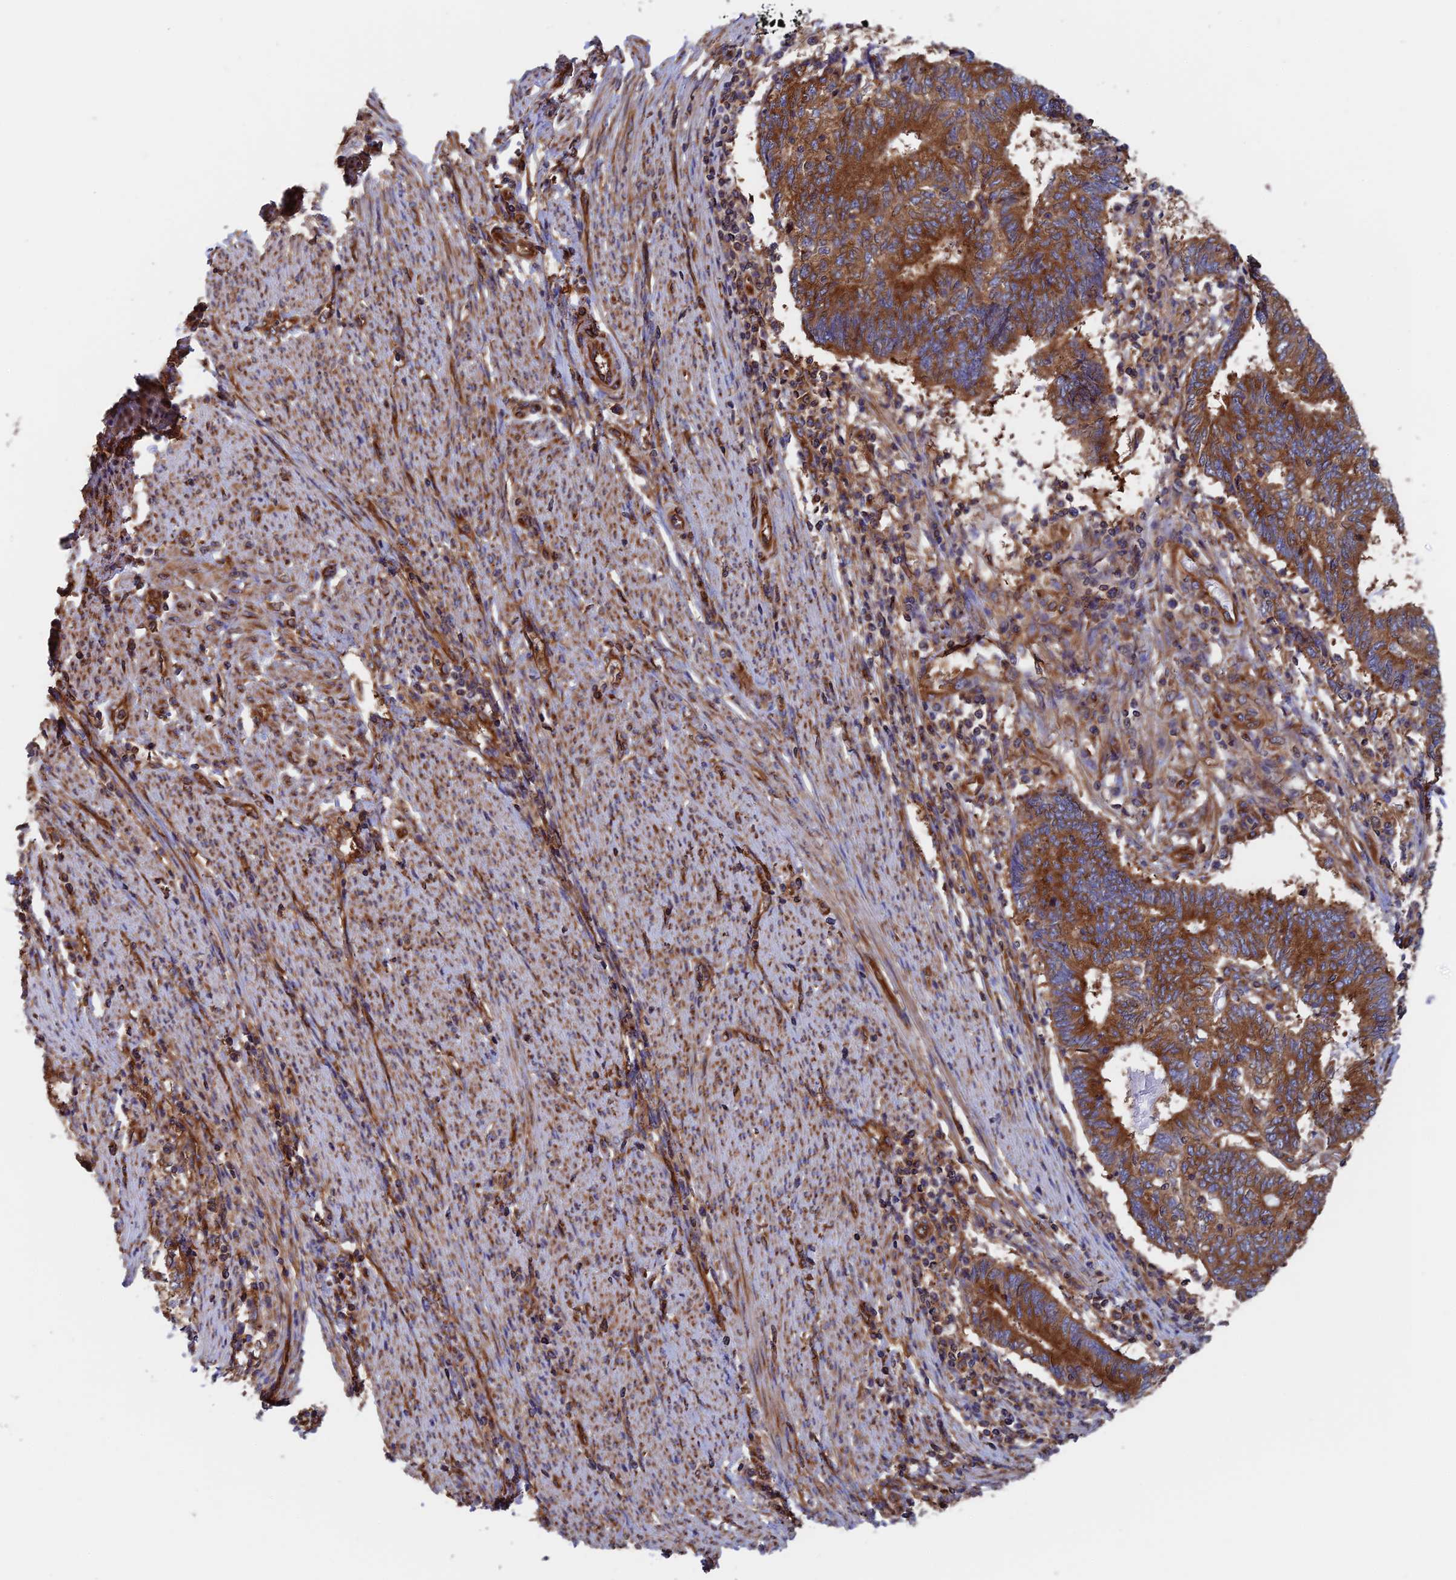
{"staining": {"intensity": "strong", "quantity": ">75%", "location": "cytoplasmic/membranous"}, "tissue": "endometrial cancer", "cell_type": "Tumor cells", "image_type": "cancer", "snomed": [{"axis": "morphology", "description": "Adenocarcinoma, NOS"}, {"axis": "topography", "description": "Uterus"}, {"axis": "topography", "description": "Endometrium"}], "caption": "Strong cytoplasmic/membranous expression is identified in approximately >75% of tumor cells in endometrial cancer. The protein of interest is stained brown, and the nuclei are stained in blue (DAB IHC with brightfield microscopy, high magnification).", "gene": "DCTN2", "patient": {"sex": "female", "age": 70}}